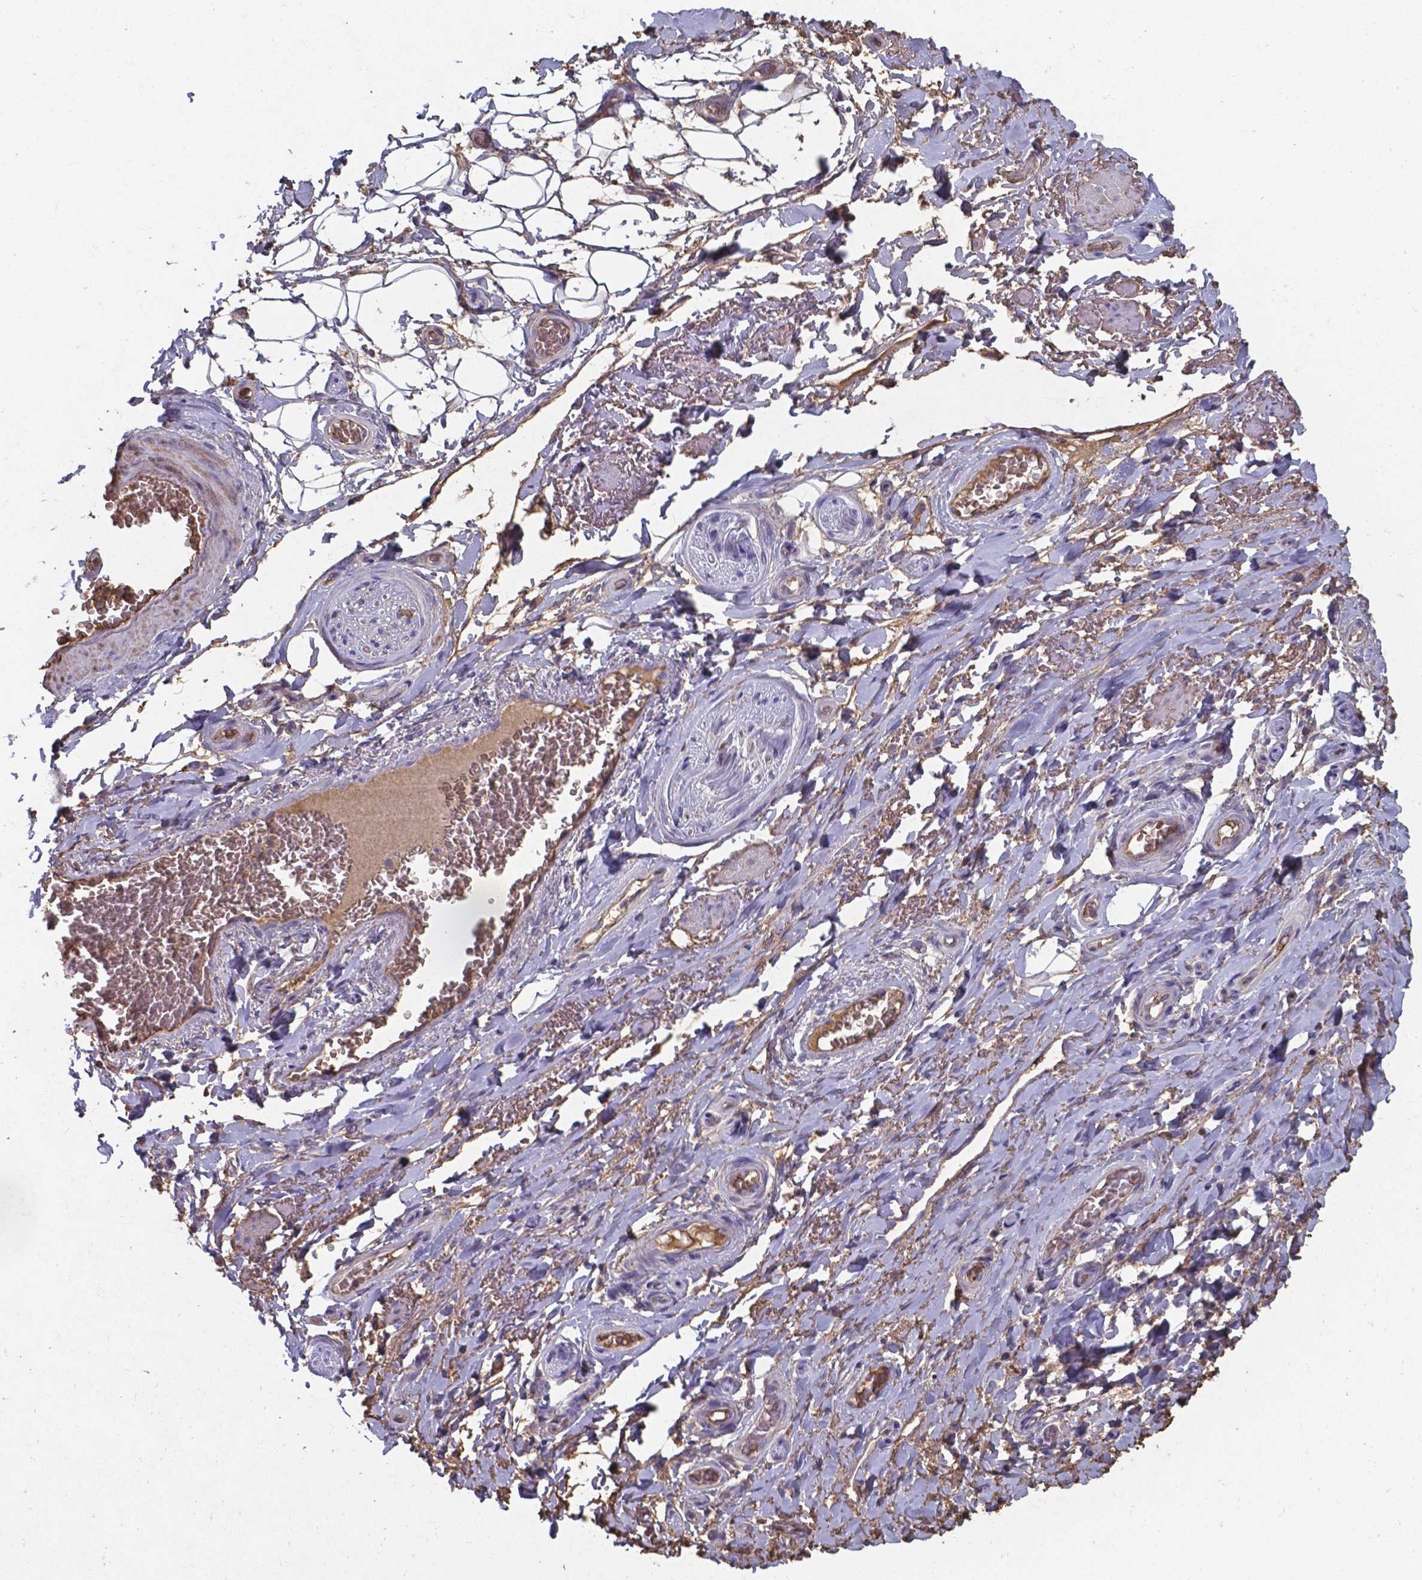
{"staining": {"intensity": "moderate", "quantity": ">75%", "location": "nuclear"}, "tissue": "adipose tissue", "cell_type": "Adipocytes", "image_type": "normal", "snomed": [{"axis": "morphology", "description": "Normal tissue, NOS"}, {"axis": "topography", "description": "Anal"}, {"axis": "topography", "description": "Peripheral nerve tissue"}], "caption": "Adipocytes show medium levels of moderate nuclear staining in approximately >75% of cells in benign human adipose tissue.", "gene": "SERPINA1", "patient": {"sex": "male", "age": 53}}